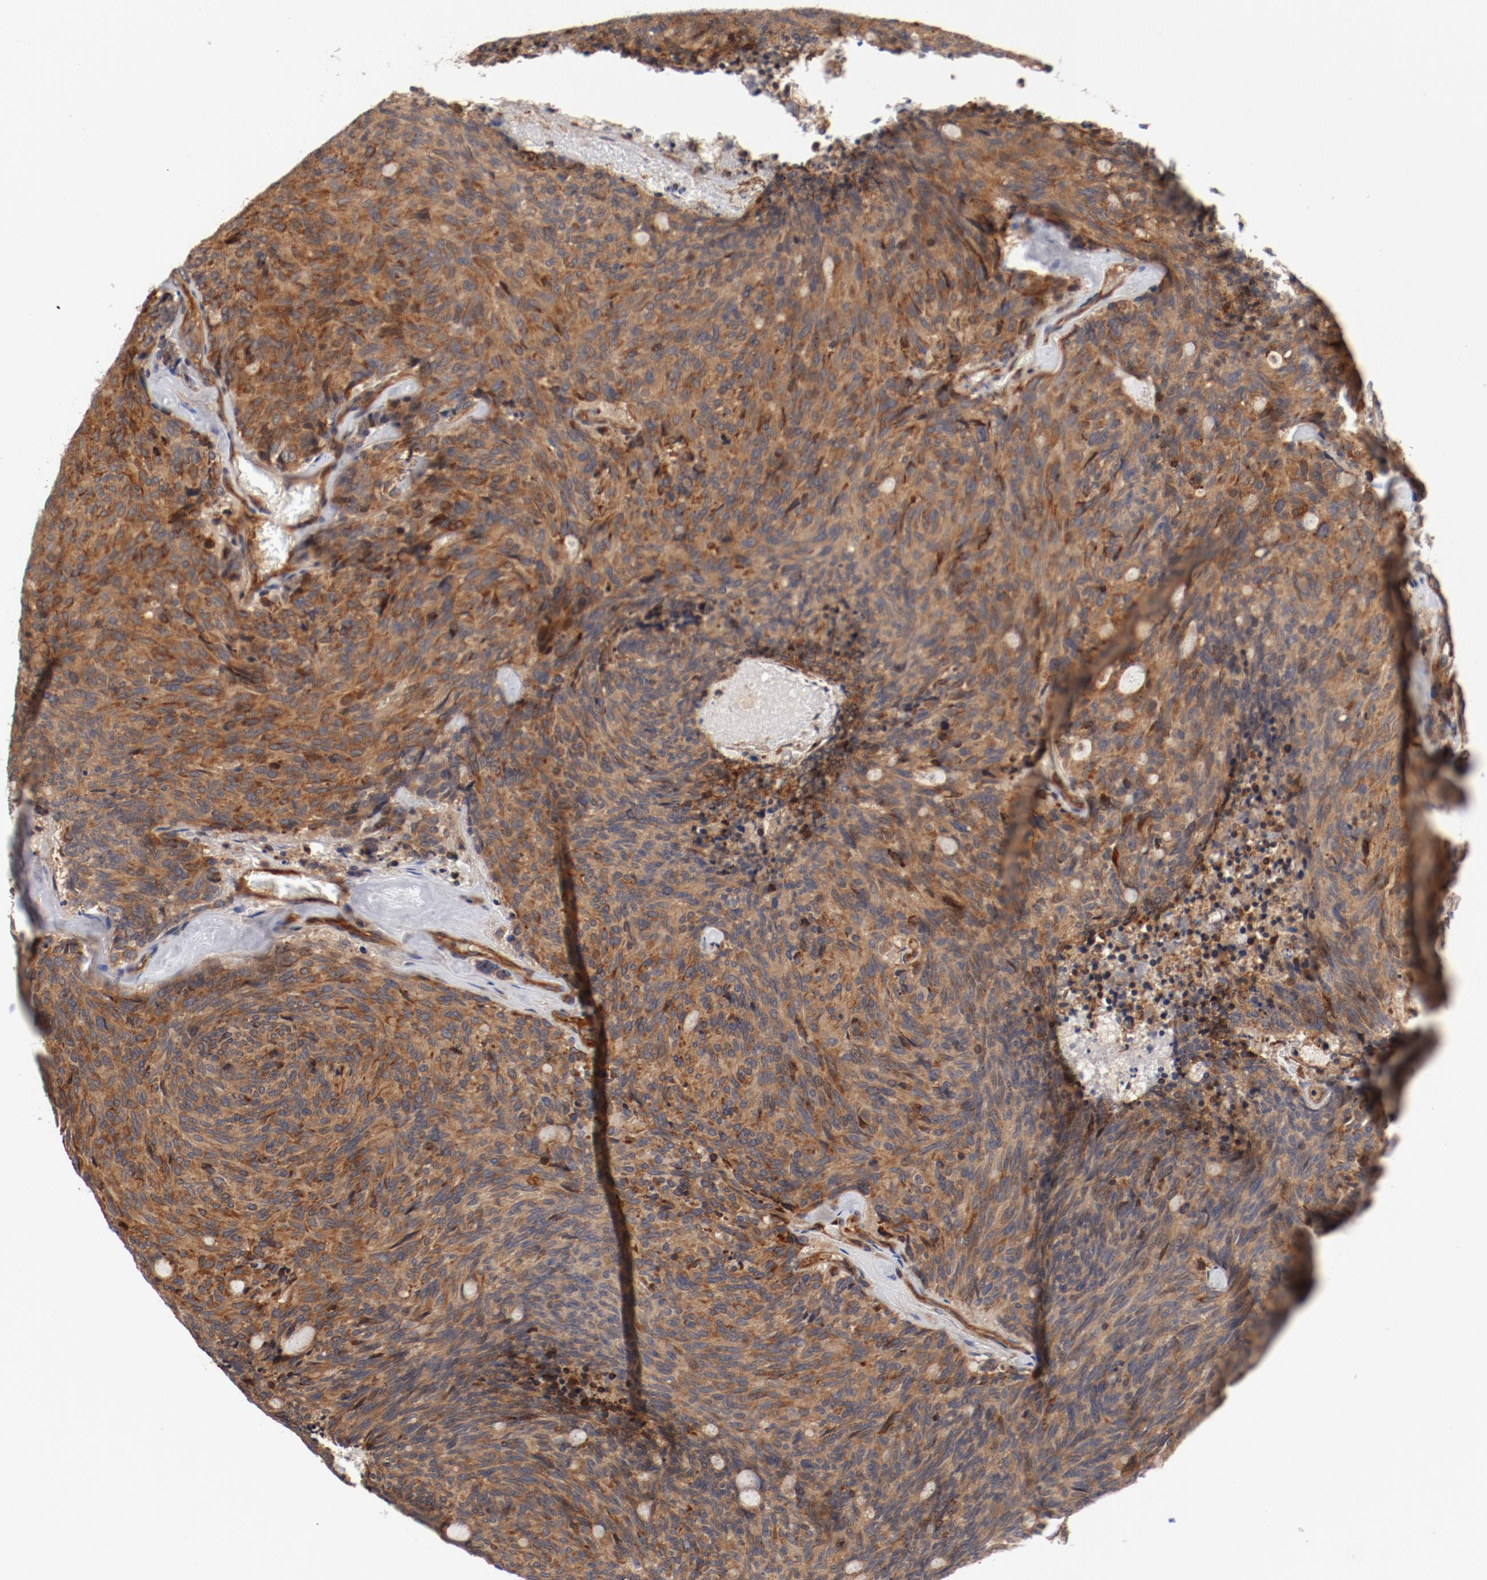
{"staining": {"intensity": "moderate", "quantity": ">75%", "location": "cytoplasmic/membranous"}, "tissue": "carcinoid", "cell_type": "Tumor cells", "image_type": "cancer", "snomed": [{"axis": "morphology", "description": "Carcinoid, malignant, NOS"}, {"axis": "topography", "description": "Pancreas"}], "caption": "Protein staining of carcinoid tissue shows moderate cytoplasmic/membranous staining in about >75% of tumor cells.", "gene": "PITPNM2", "patient": {"sex": "female", "age": 54}}